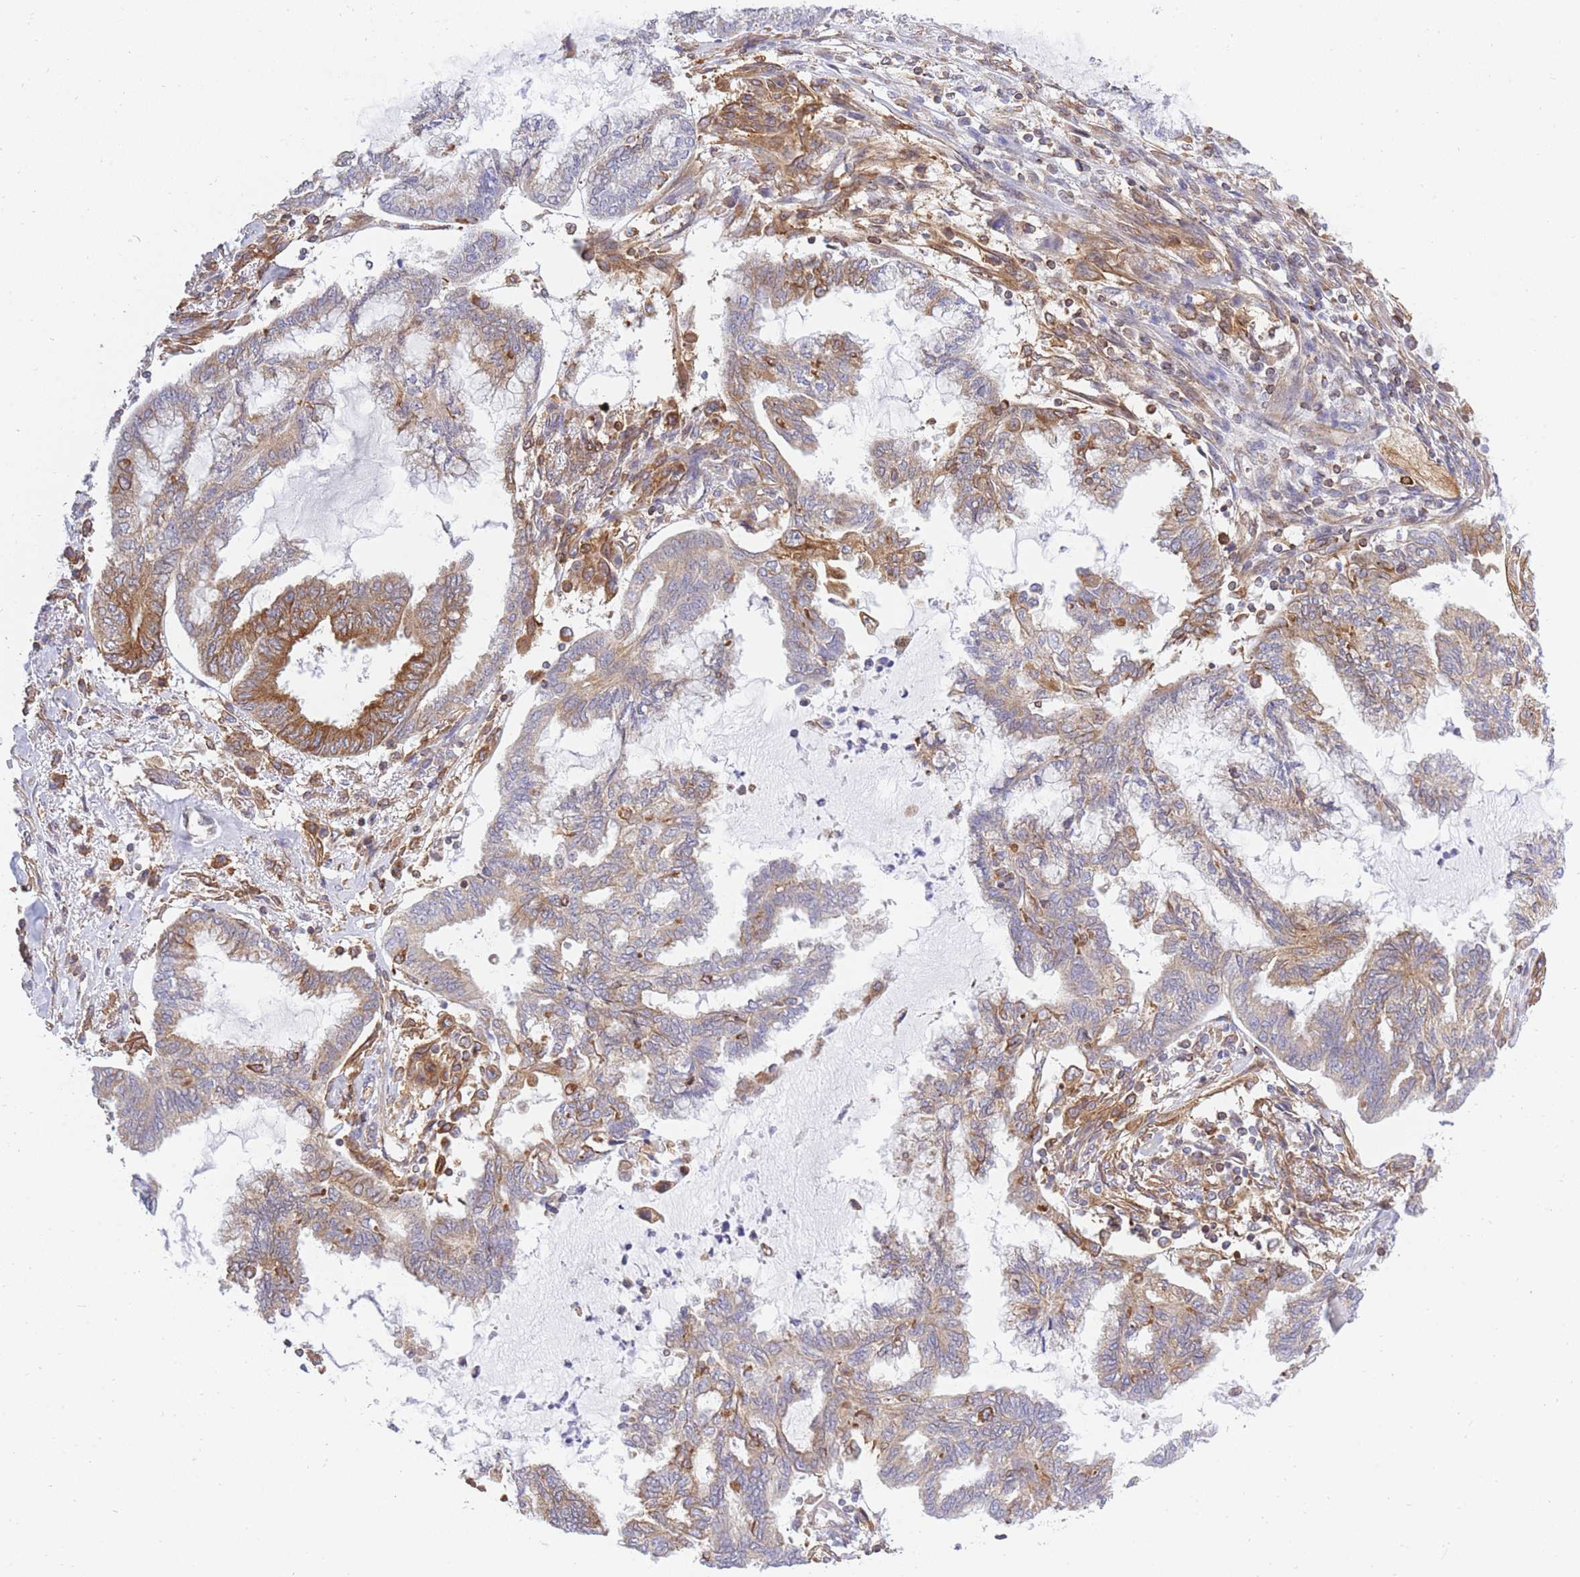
{"staining": {"intensity": "moderate", "quantity": "25%-75%", "location": "cytoplasmic/membranous"}, "tissue": "endometrial cancer", "cell_type": "Tumor cells", "image_type": "cancer", "snomed": [{"axis": "morphology", "description": "Adenocarcinoma, NOS"}, {"axis": "topography", "description": "Endometrium"}], "caption": "IHC micrograph of human endometrial cancer stained for a protein (brown), which reveals medium levels of moderate cytoplasmic/membranous staining in approximately 25%-75% of tumor cells.", "gene": "REM1", "patient": {"sex": "female", "age": 86}}